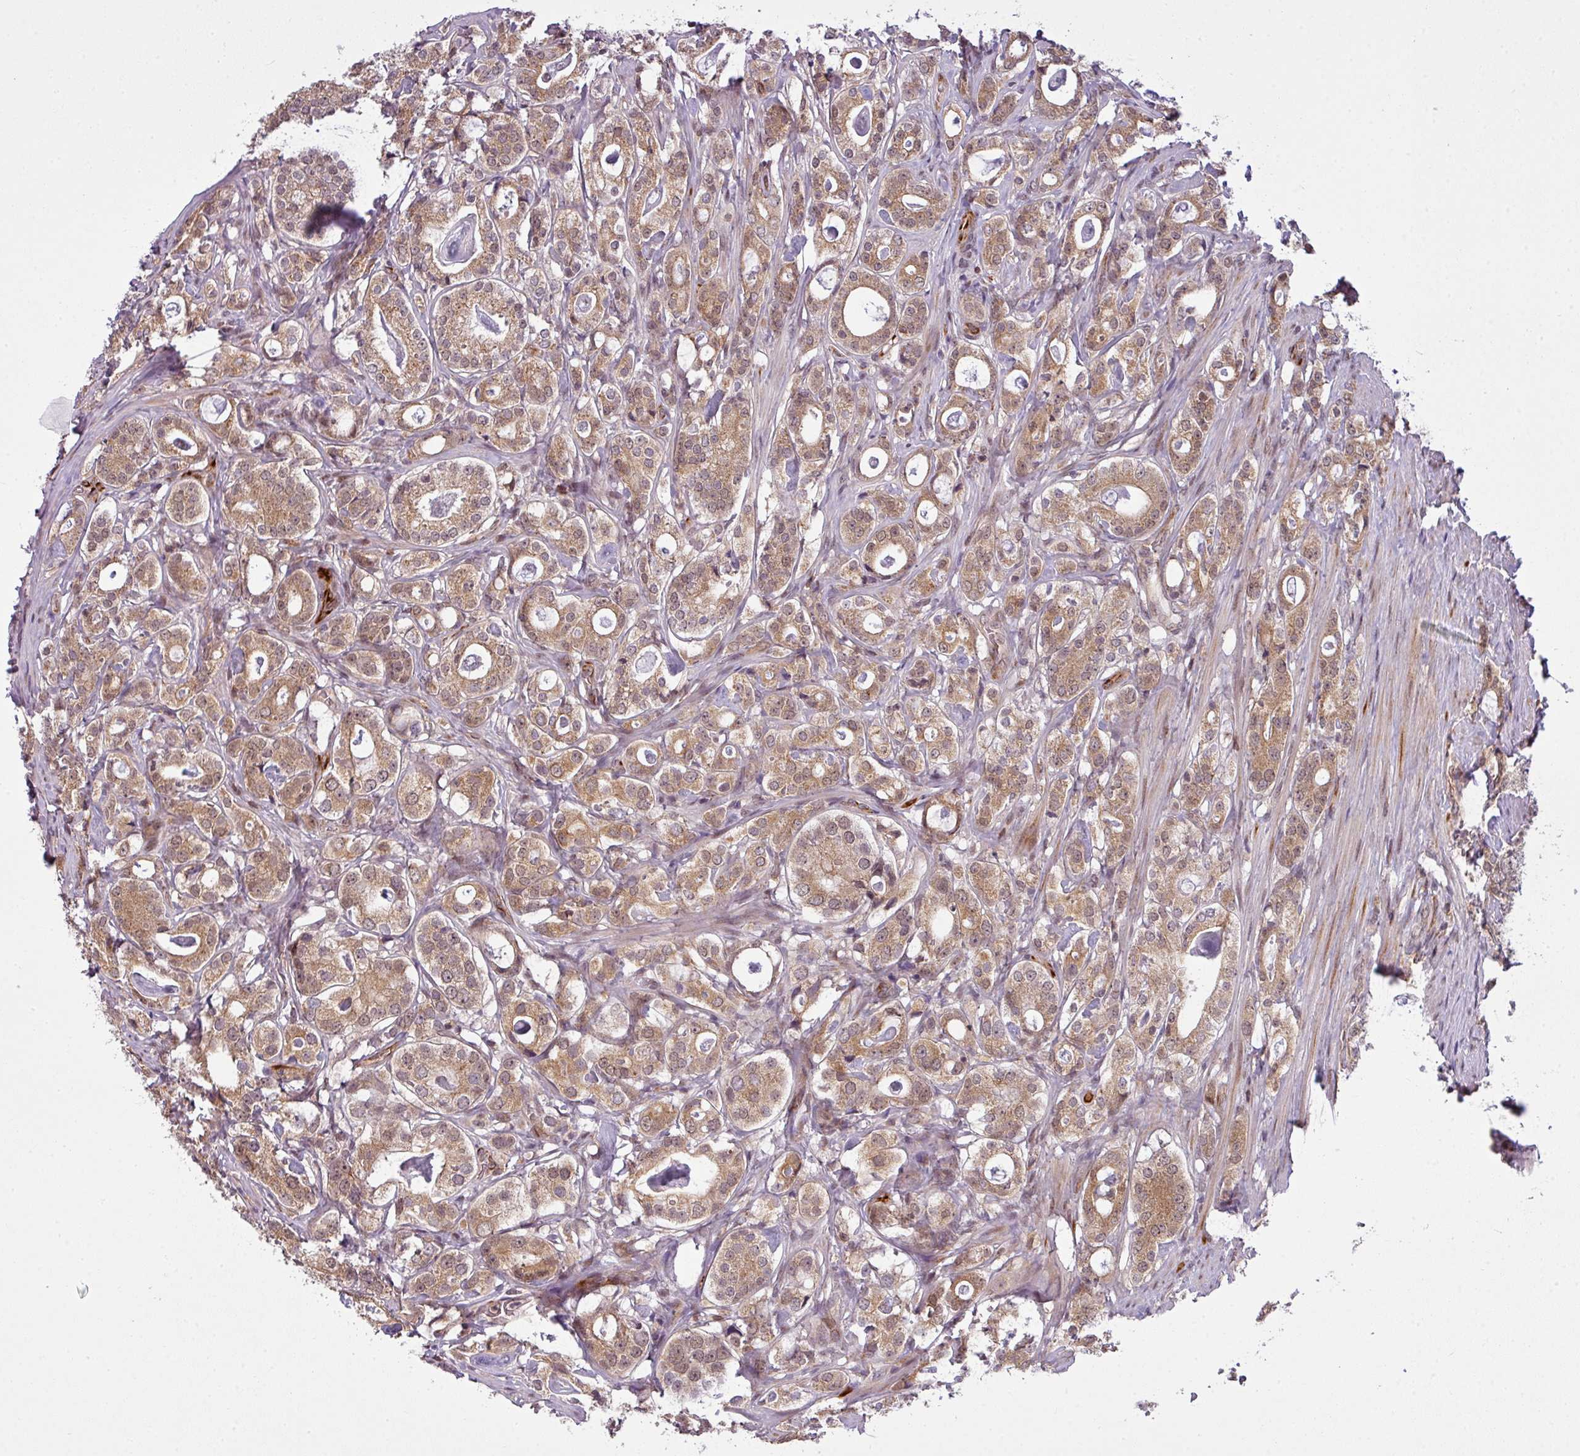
{"staining": {"intensity": "moderate", "quantity": ">75%", "location": "cytoplasmic/membranous"}, "tissue": "prostate cancer", "cell_type": "Tumor cells", "image_type": "cancer", "snomed": [{"axis": "morphology", "description": "Adenocarcinoma, High grade"}, {"axis": "topography", "description": "Prostate"}], "caption": "Tumor cells reveal medium levels of moderate cytoplasmic/membranous expression in about >75% of cells in prostate cancer (adenocarcinoma (high-grade)).", "gene": "ZC2HC1C", "patient": {"sex": "male", "age": 63}}